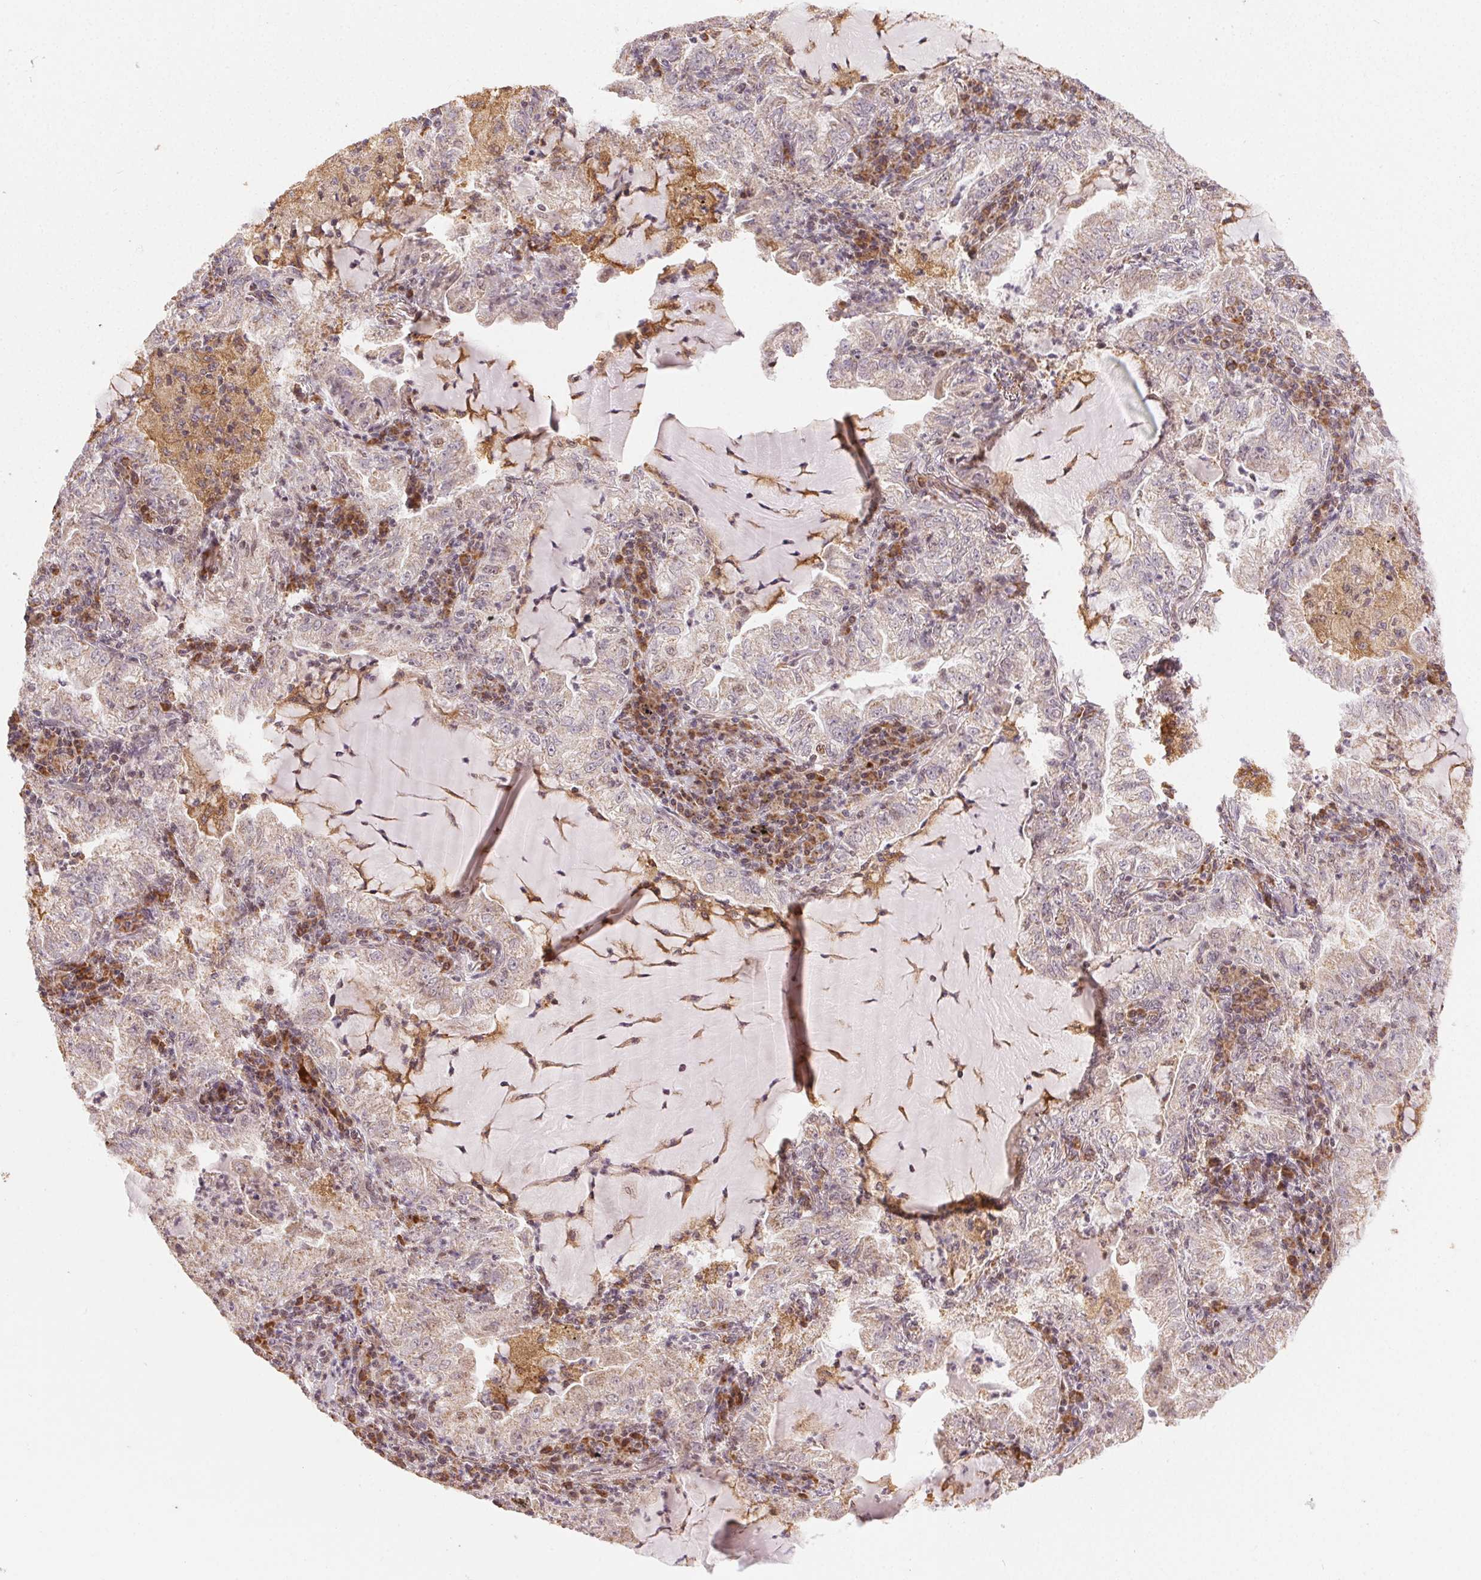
{"staining": {"intensity": "weak", "quantity": "25%-75%", "location": "cytoplasmic/membranous"}, "tissue": "lung cancer", "cell_type": "Tumor cells", "image_type": "cancer", "snomed": [{"axis": "morphology", "description": "Adenocarcinoma, NOS"}, {"axis": "topography", "description": "Lung"}], "caption": "Protein expression analysis of human adenocarcinoma (lung) reveals weak cytoplasmic/membranous staining in approximately 25%-75% of tumor cells.", "gene": "PIWIL4", "patient": {"sex": "female", "age": 73}}